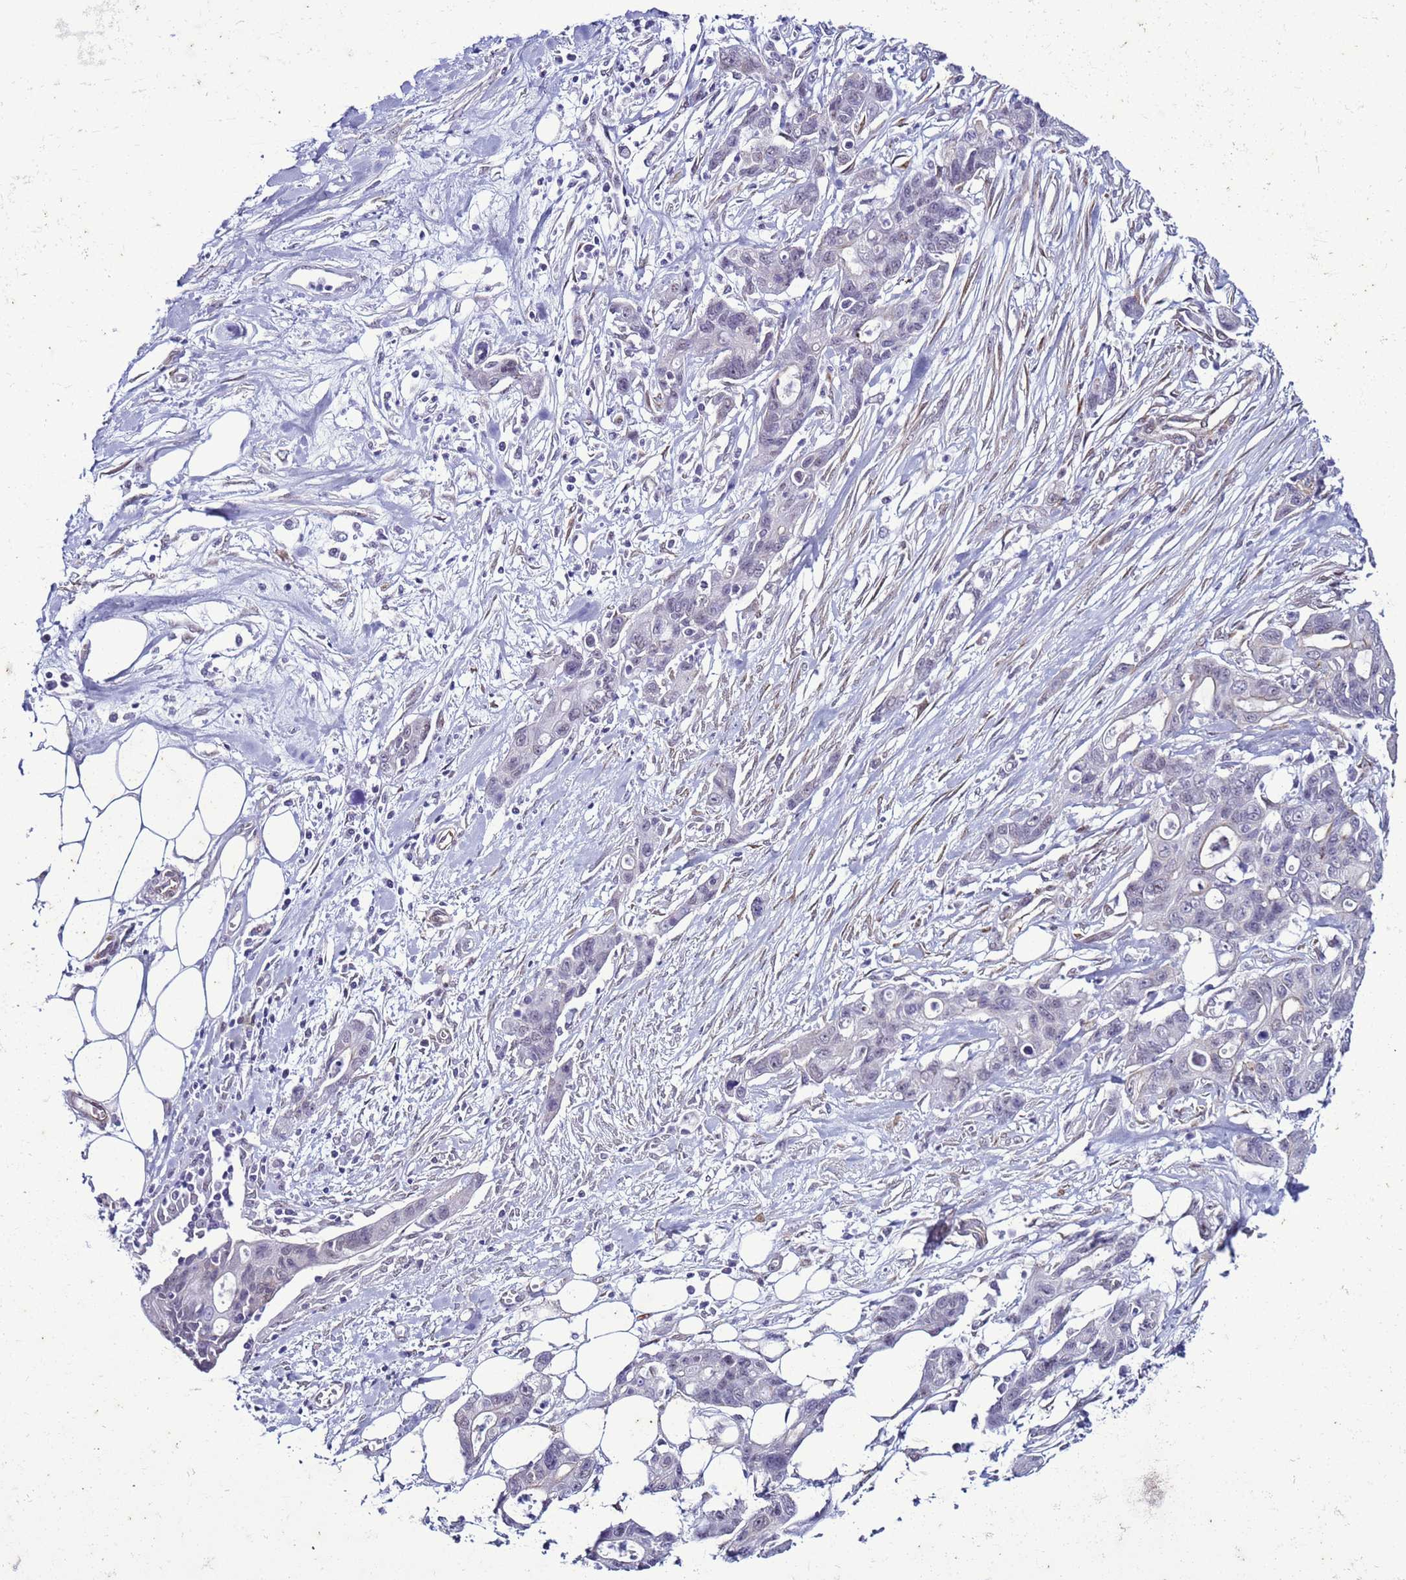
{"staining": {"intensity": "negative", "quantity": "none", "location": "none"}, "tissue": "ovarian cancer", "cell_type": "Tumor cells", "image_type": "cancer", "snomed": [{"axis": "morphology", "description": "Cystadenocarcinoma, mucinous, NOS"}, {"axis": "topography", "description": "Ovary"}], "caption": "This histopathology image is of mucinous cystadenocarcinoma (ovarian) stained with immunohistochemistry to label a protein in brown with the nuclei are counter-stained blue. There is no staining in tumor cells.", "gene": "LRRC10B", "patient": {"sex": "female", "age": 70}}